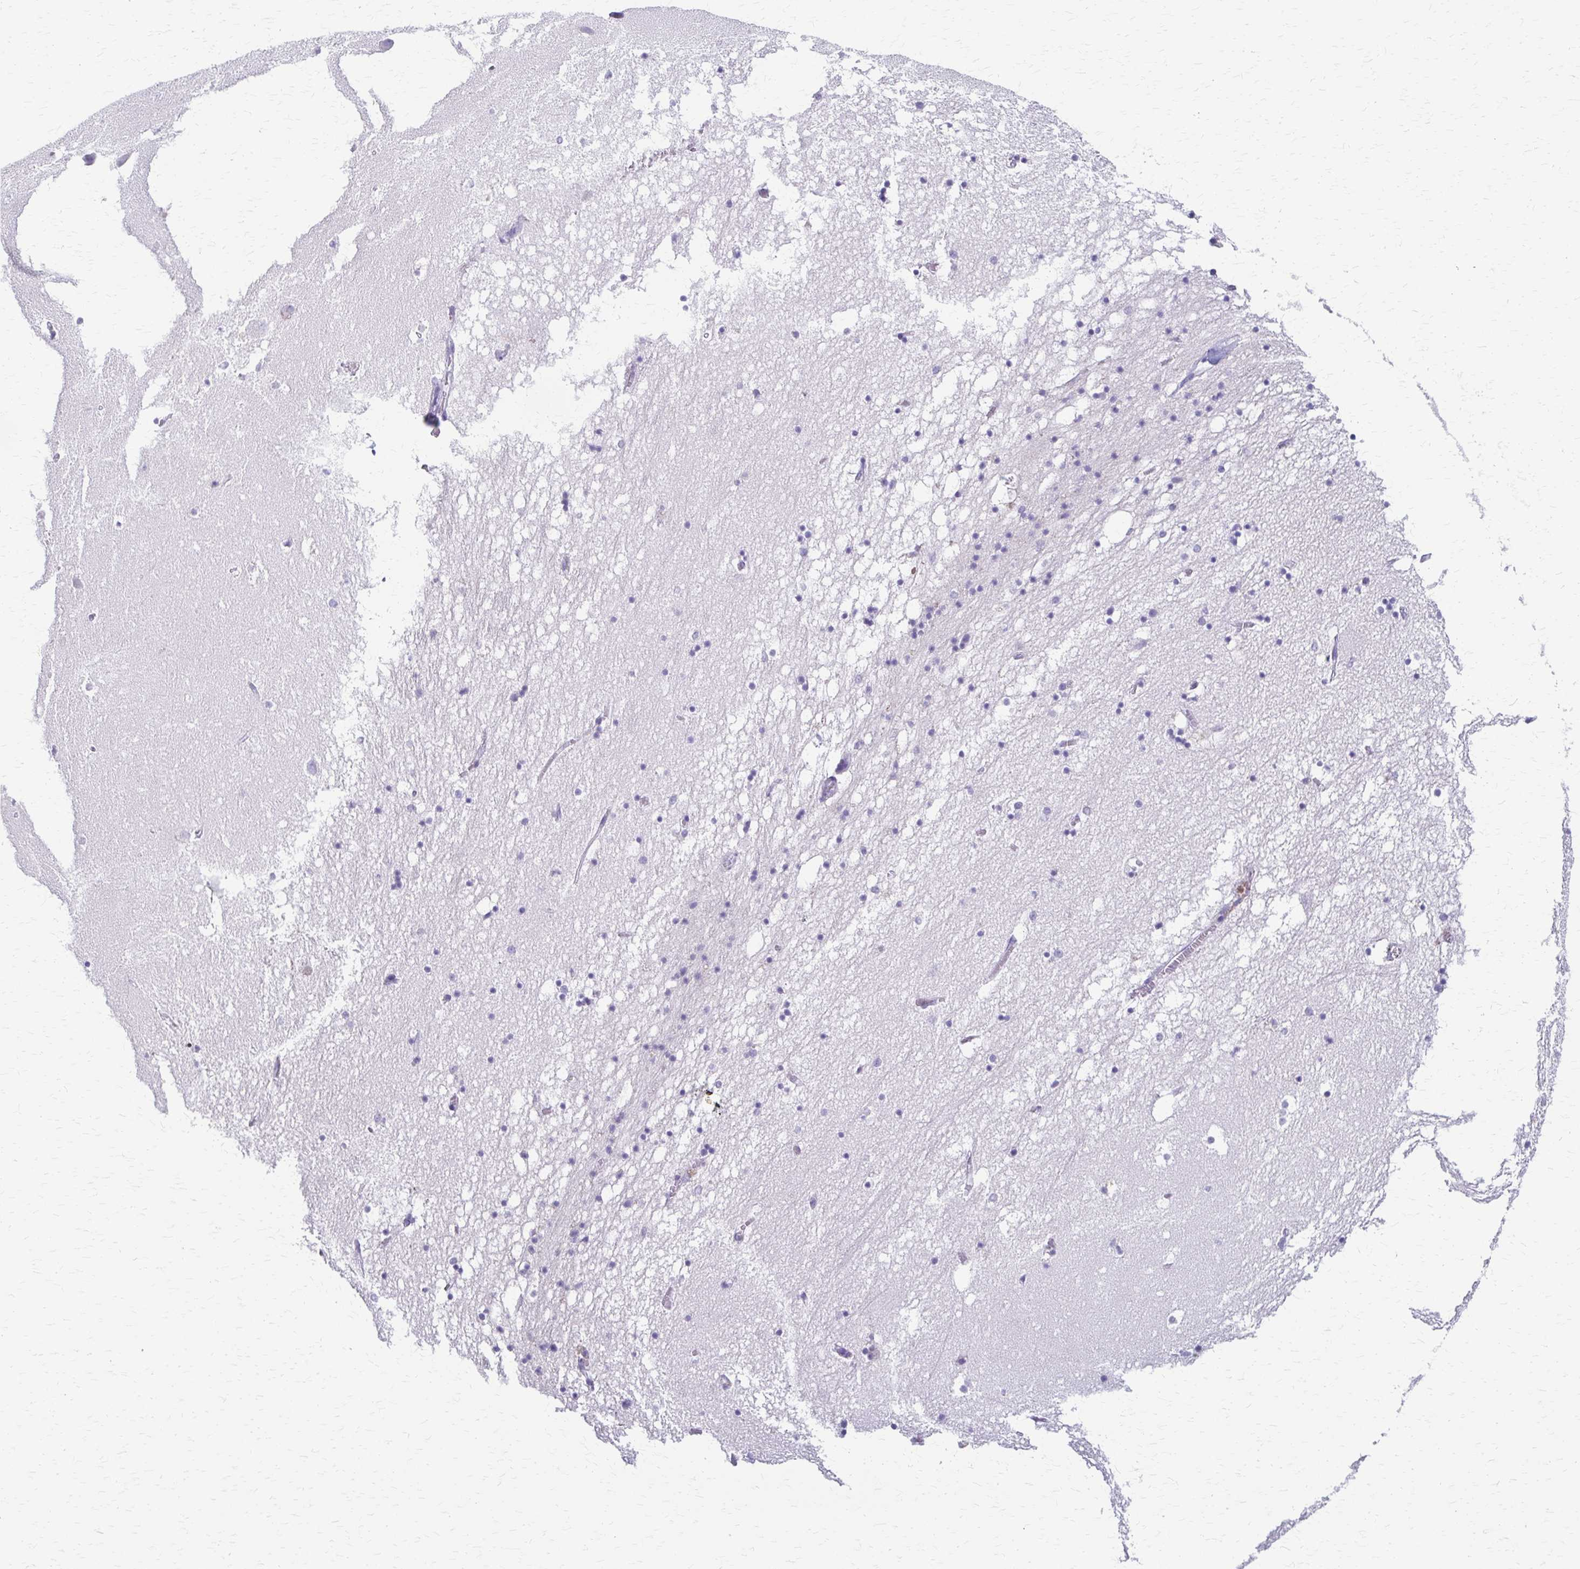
{"staining": {"intensity": "negative", "quantity": "none", "location": "none"}, "tissue": "hippocampus", "cell_type": "Glial cells", "image_type": "normal", "snomed": [{"axis": "morphology", "description": "Normal tissue, NOS"}, {"axis": "topography", "description": "Hippocampus"}], "caption": "There is no significant expression in glial cells of hippocampus. (DAB (3,3'-diaminobenzidine) immunohistochemistry with hematoxylin counter stain).", "gene": "ZSCAN5B", "patient": {"sex": "male", "age": 58}}